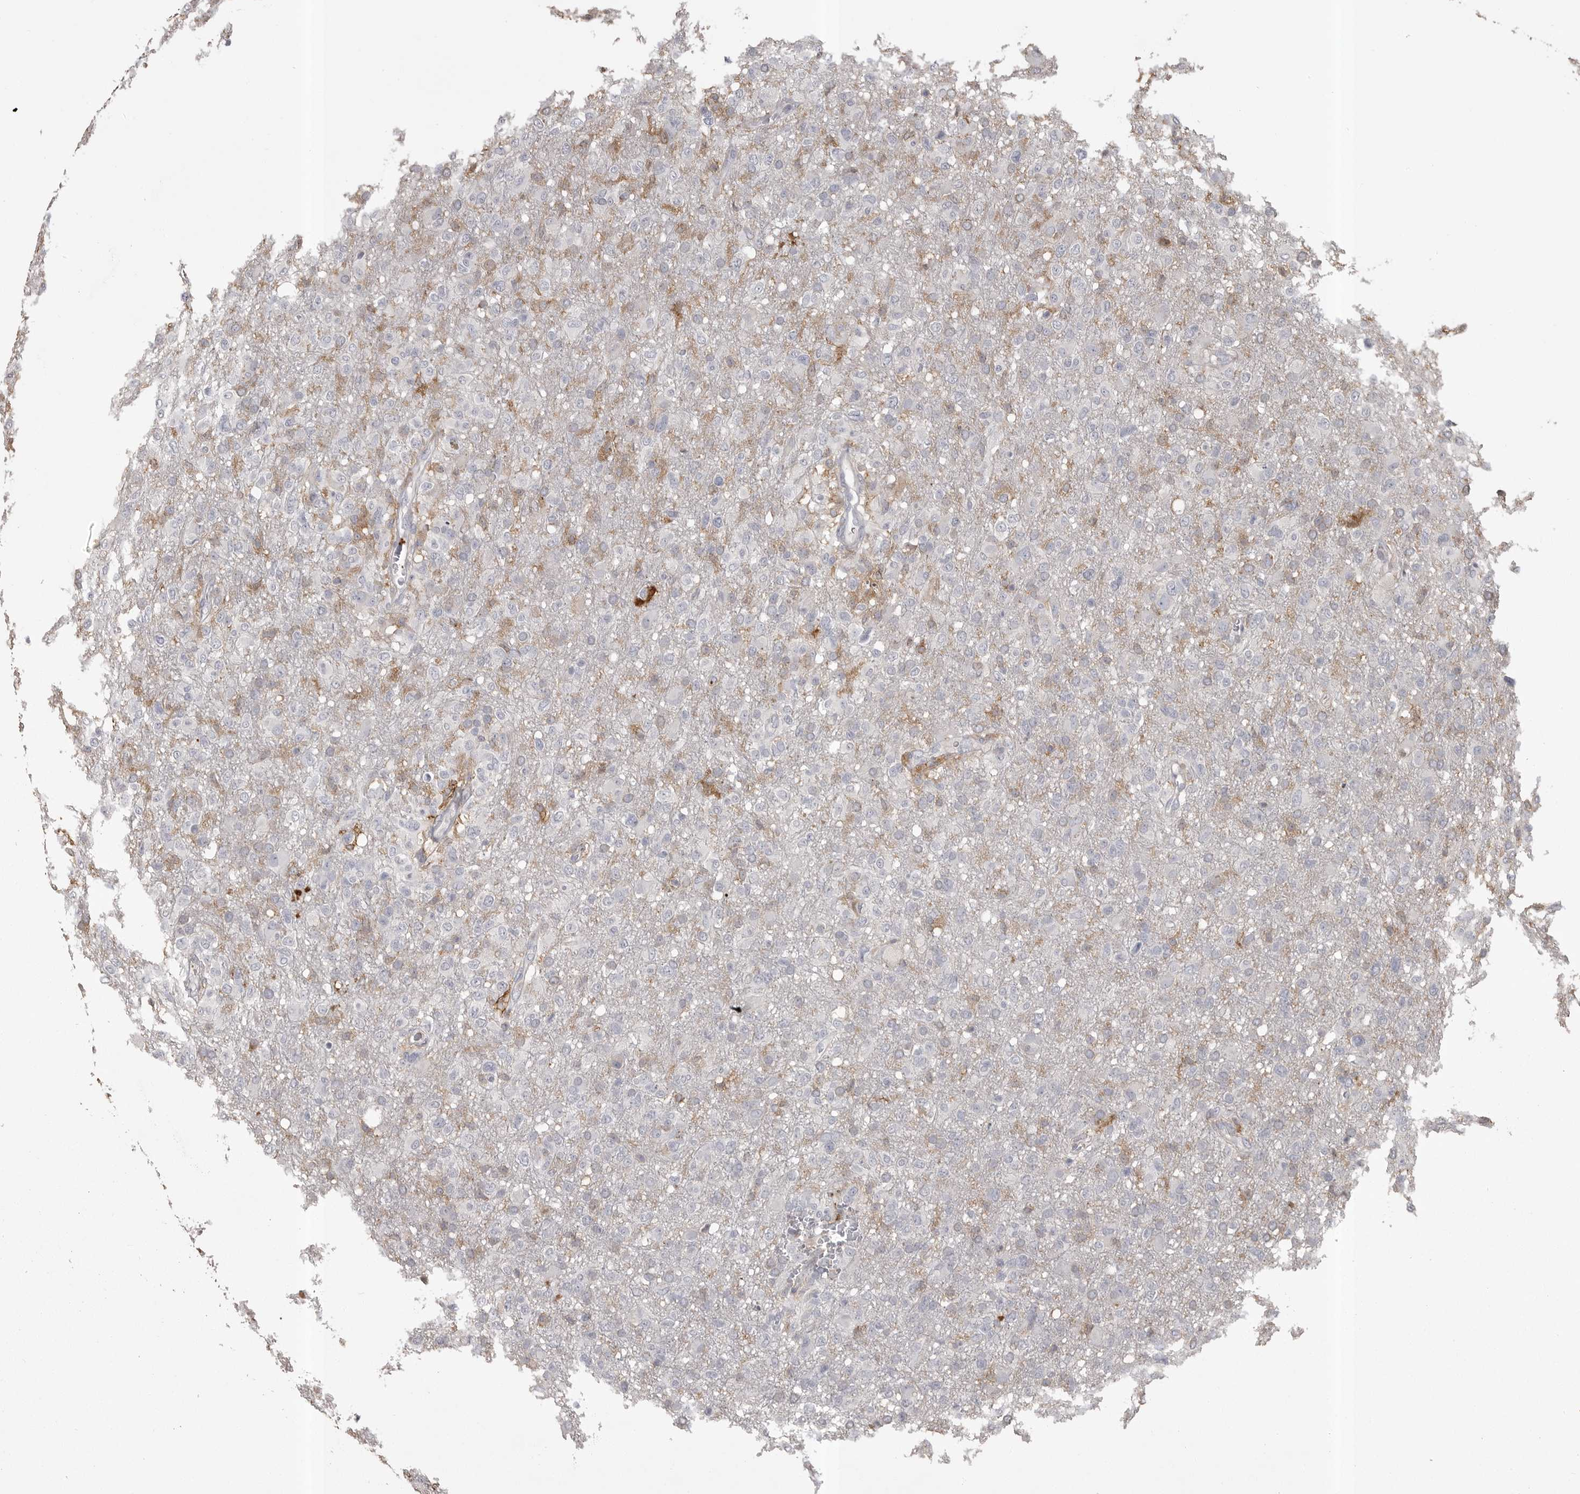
{"staining": {"intensity": "moderate", "quantity": "<25%", "location": "cytoplasmic/membranous"}, "tissue": "glioma", "cell_type": "Tumor cells", "image_type": "cancer", "snomed": [{"axis": "morphology", "description": "Glioma, malignant, High grade"}, {"axis": "topography", "description": "Brain"}], "caption": "High-grade glioma (malignant) tissue shows moderate cytoplasmic/membranous positivity in about <25% of tumor cells, visualized by immunohistochemistry. (DAB (3,3'-diaminobenzidine) IHC with brightfield microscopy, high magnification).", "gene": "CMTM6", "patient": {"sex": "female", "age": 57}}